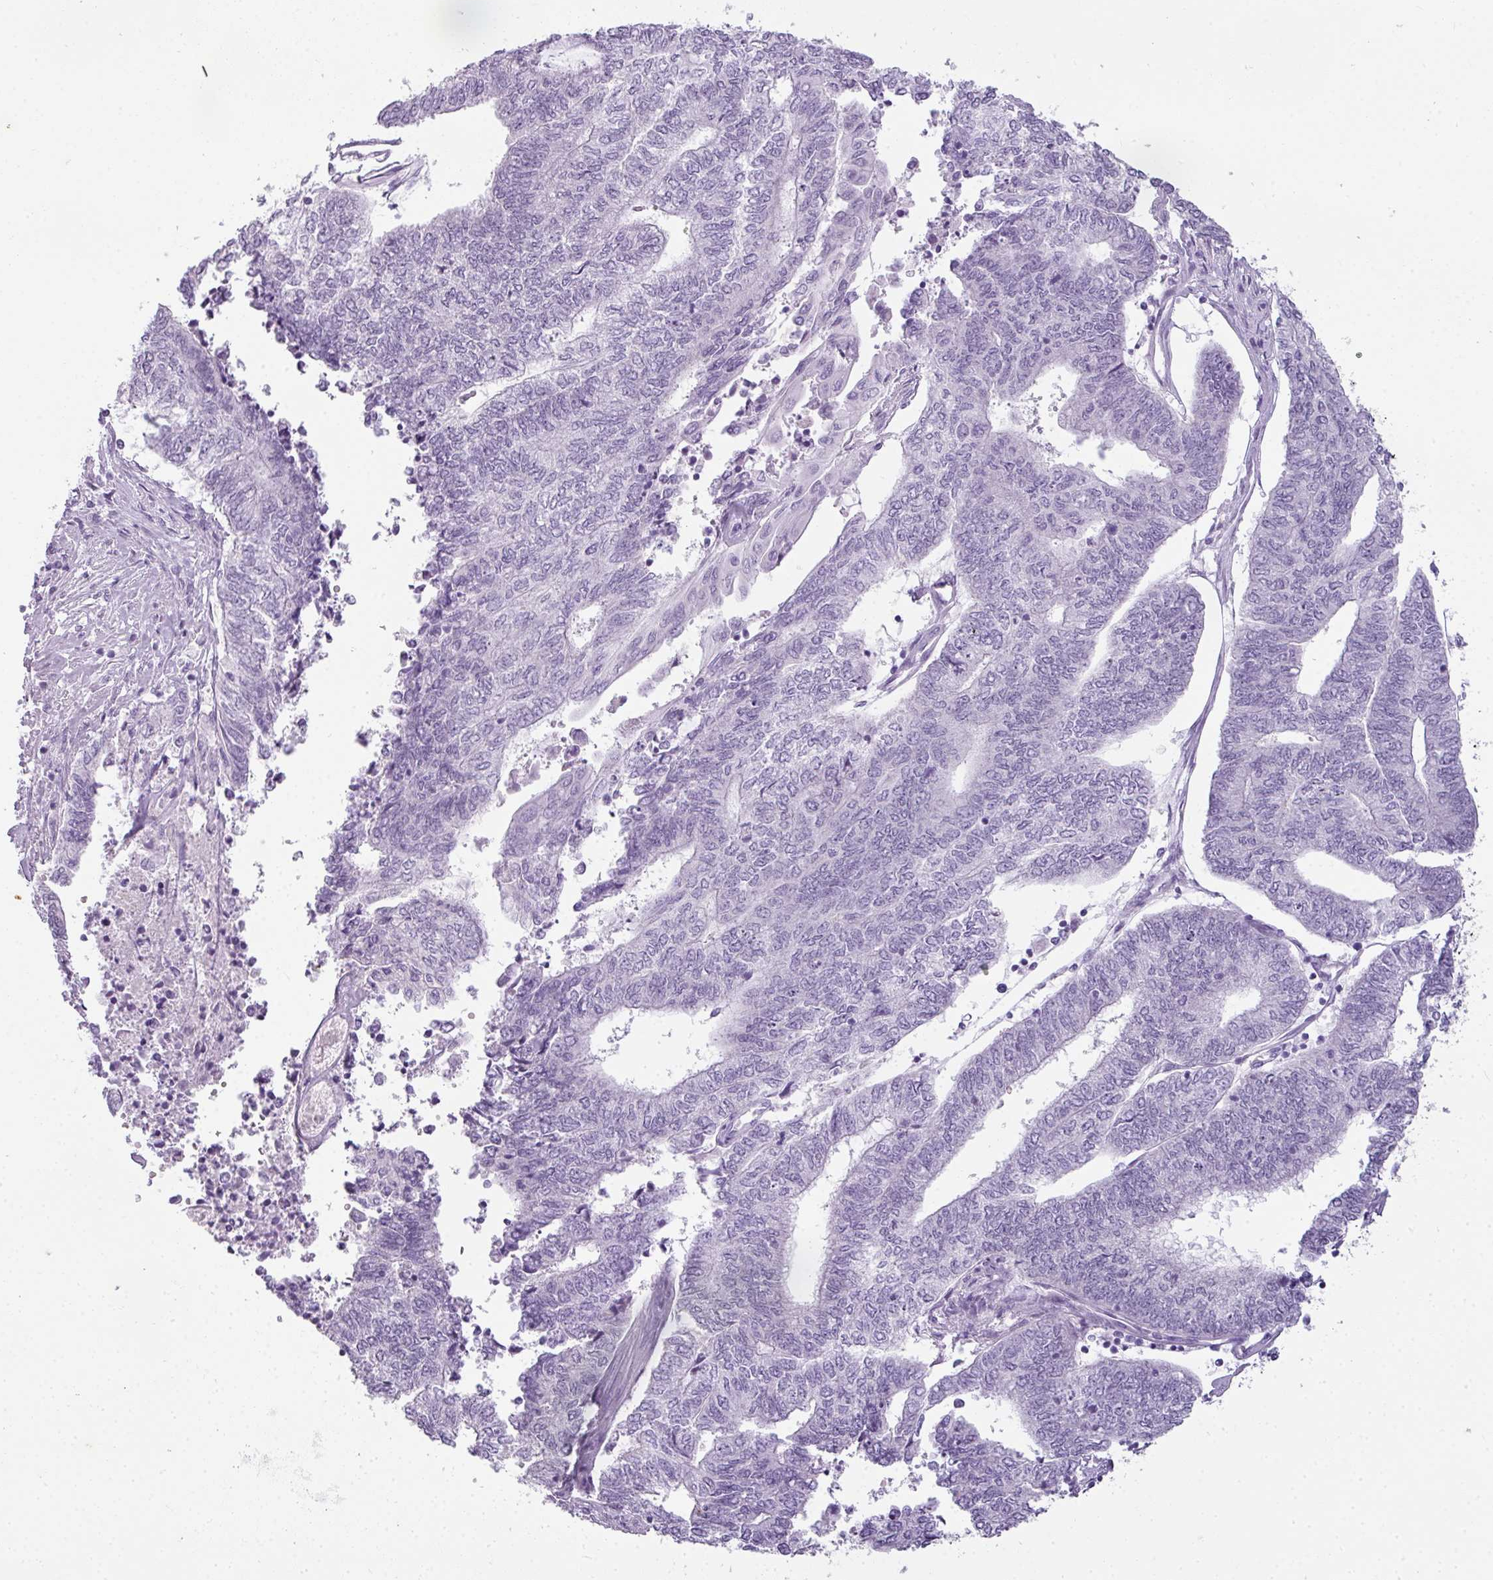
{"staining": {"intensity": "negative", "quantity": "none", "location": "none"}, "tissue": "endometrial cancer", "cell_type": "Tumor cells", "image_type": "cancer", "snomed": [{"axis": "morphology", "description": "Adenocarcinoma, NOS"}, {"axis": "topography", "description": "Uterus"}, {"axis": "topography", "description": "Endometrium"}], "caption": "Immunohistochemical staining of endometrial cancer displays no significant expression in tumor cells. (Brightfield microscopy of DAB (3,3'-diaminobenzidine) IHC at high magnification).", "gene": "RBMY1F", "patient": {"sex": "female", "age": 70}}